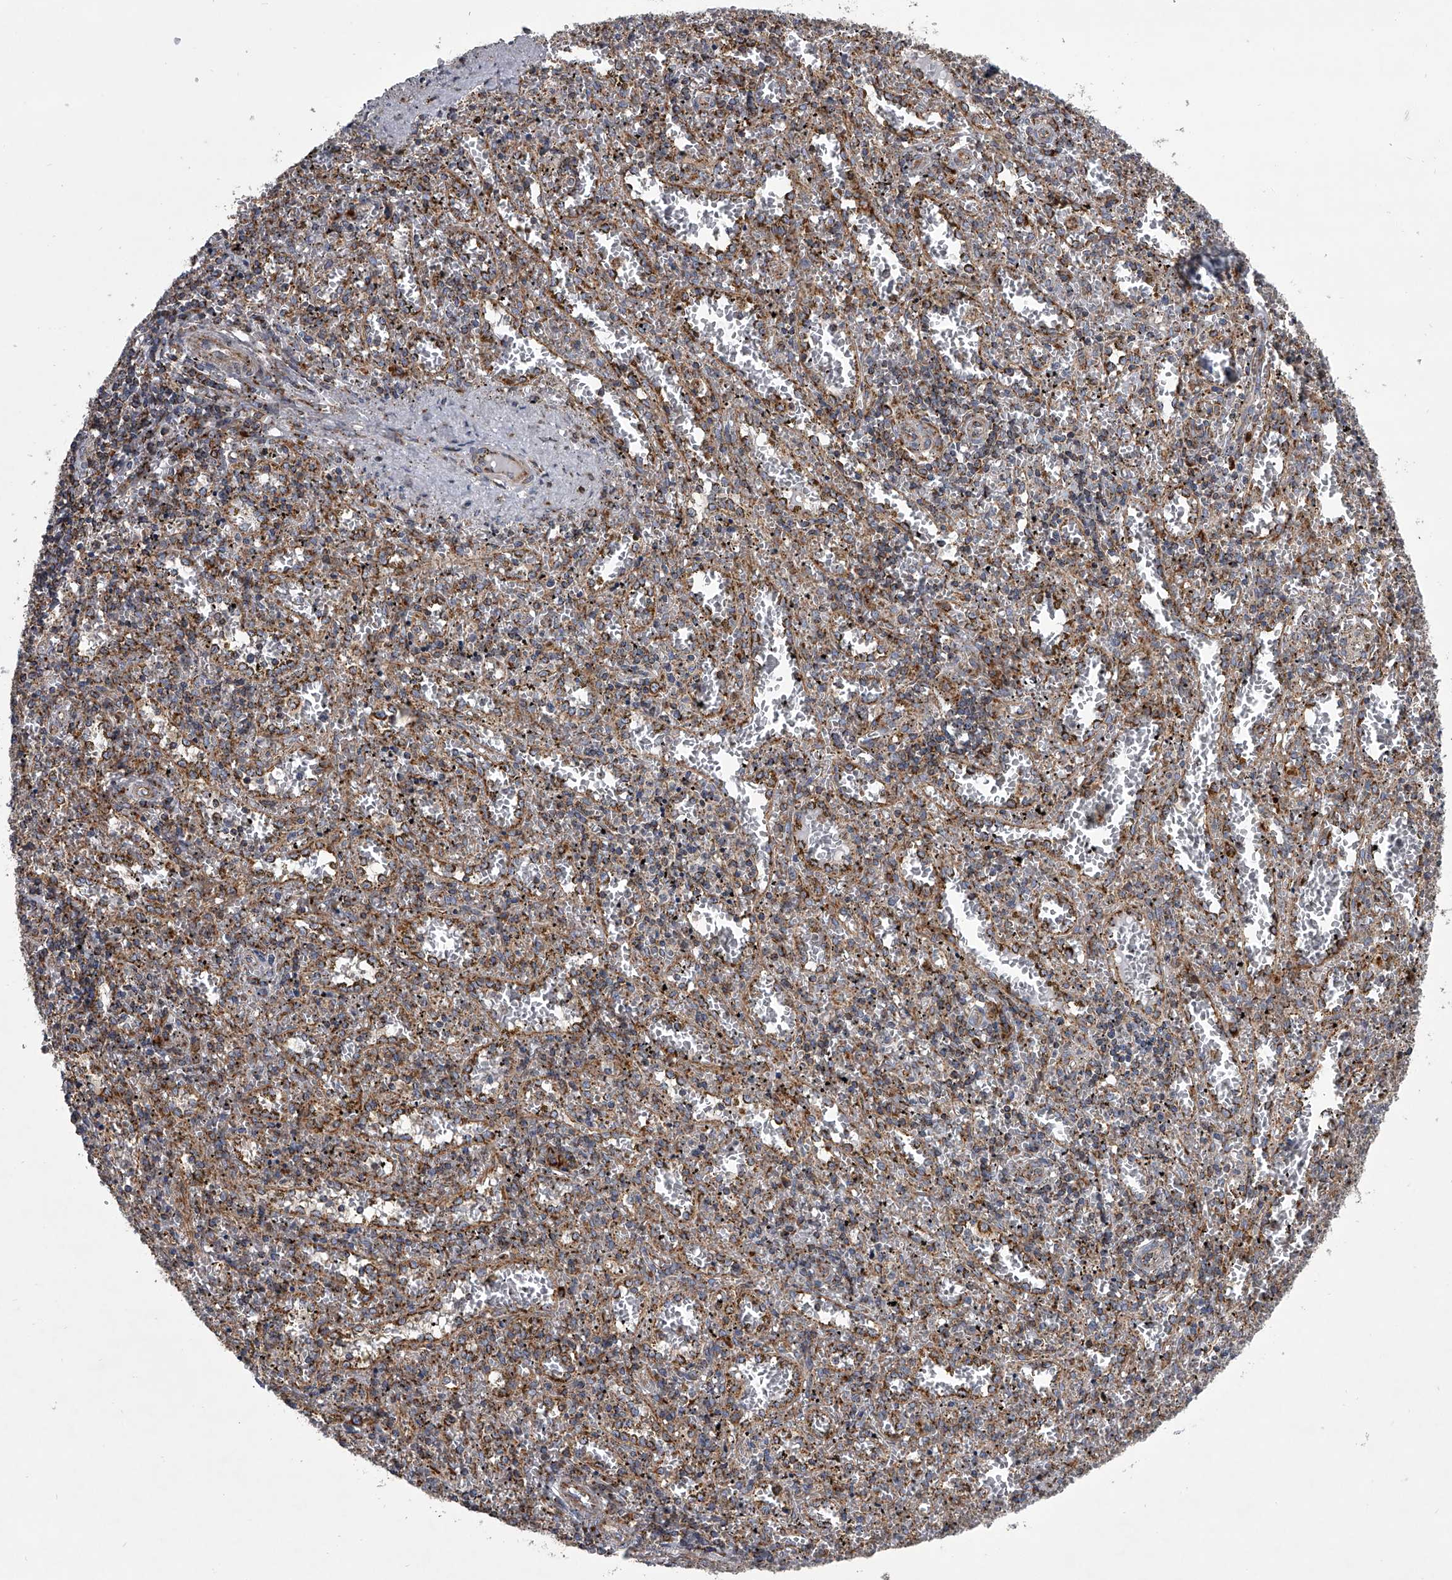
{"staining": {"intensity": "moderate", "quantity": "25%-75%", "location": "cytoplasmic/membranous"}, "tissue": "spleen", "cell_type": "Cells in red pulp", "image_type": "normal", "snomed": [{"axis": "morphology", "description": "Normal tissue, NOS"}, {"axis": "topography", "description": "Spleen"}], "caption": "Unremarkable spleen reveals moderate cytoplasmic/membranous expression in approximately 25%-75% of cells in red pulp, visualized by immunohistochemistry.", "gene": "ZC3H15", "patient": {"sex": "male", "age": 11}}